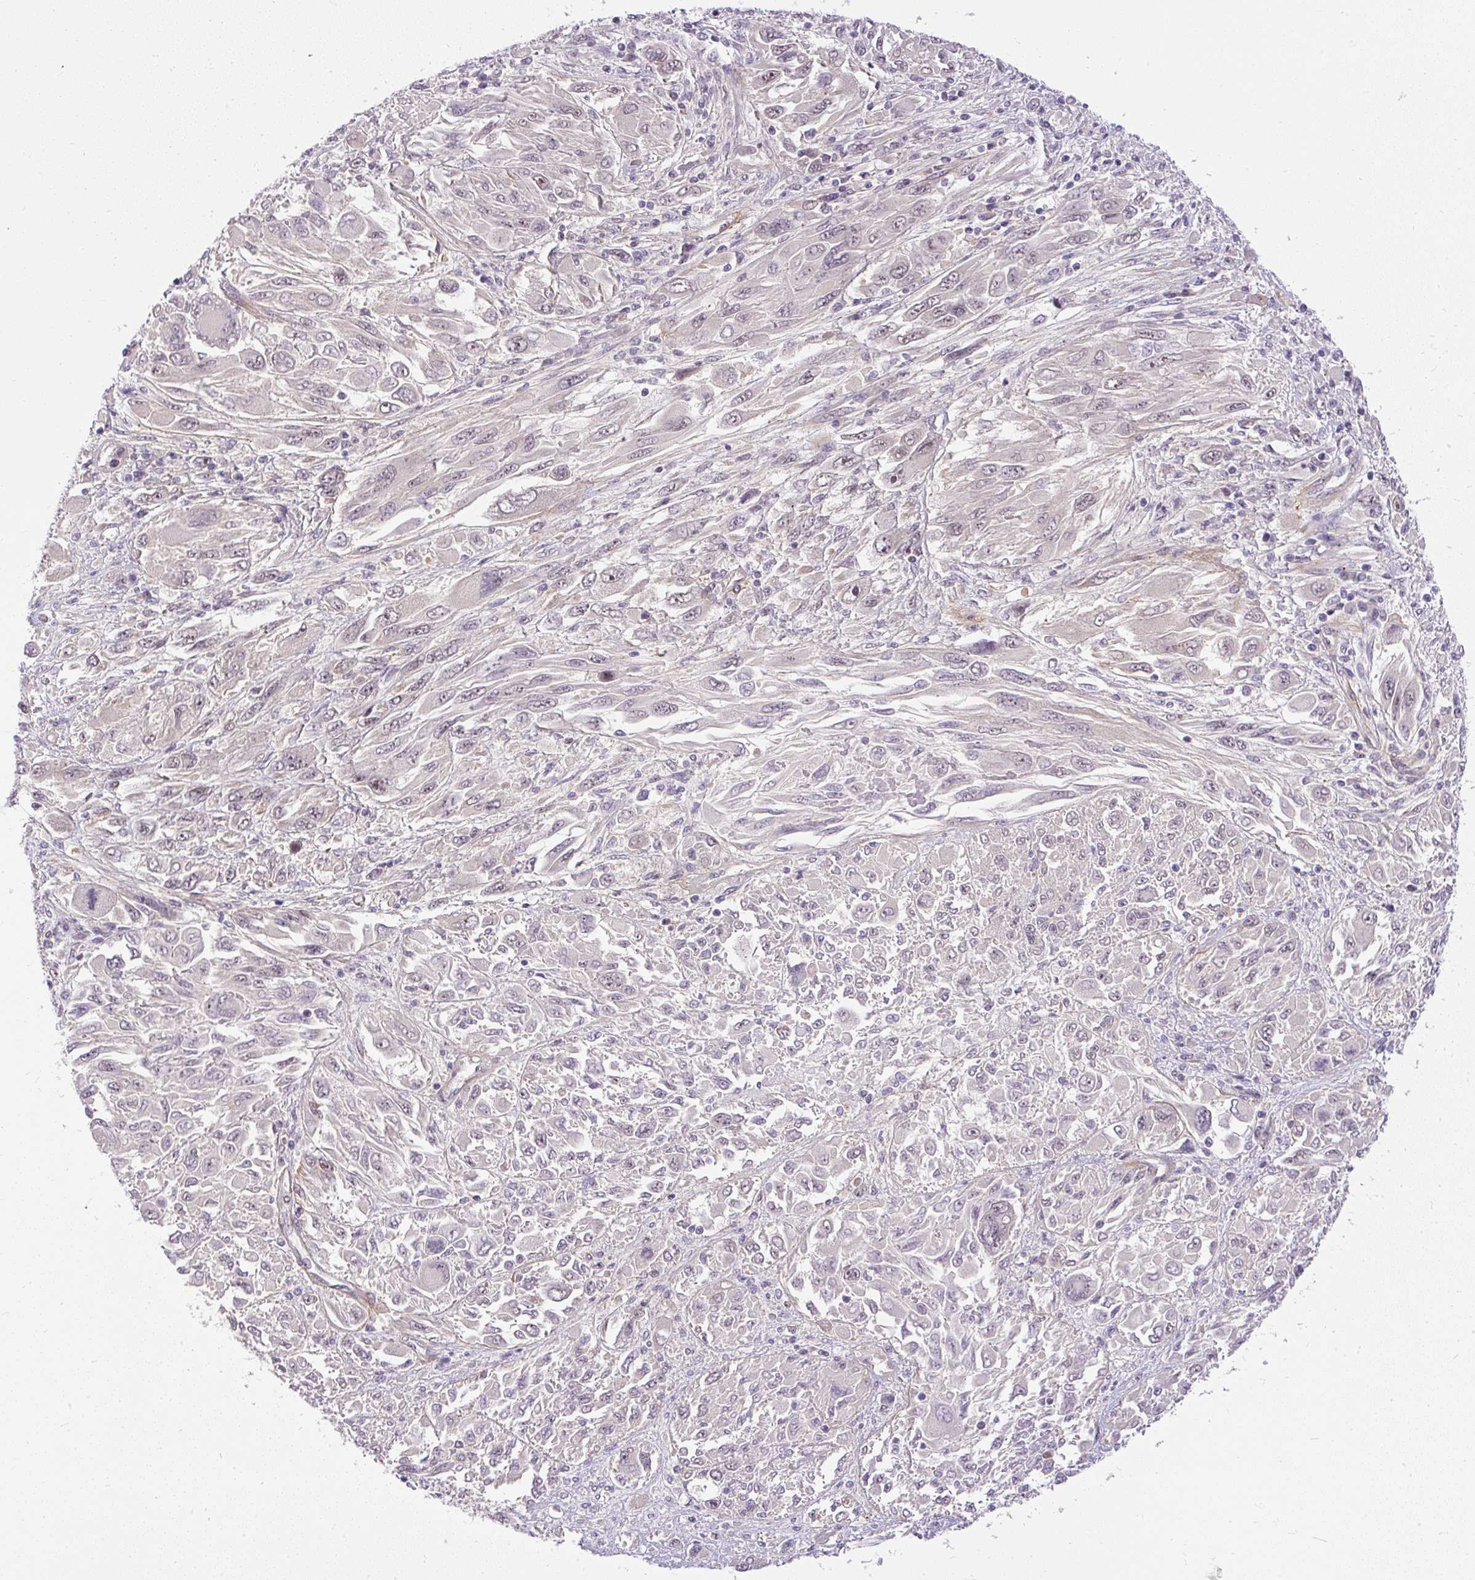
{"staining": {"intensity": "weak", "quantity": "<25%", "location": "nuclear"}, "tissue": "melanoma", "cell_type": "Tumor cells", "image_type": "cancer", "snomed": [{"axis": "morphology", "description": "Malignant melanoma, NOS"}, {"axis": "topography", "description": "Skin"}], "caption": "Immunohistochemistry photomicrograph of neoplastic tissue: melanoma stained with DAB (3,3'-diaminobenzidine) shows no significant protein staining in tumor cells.", "gene": "FAM117B", "patient": {"sex": "female", "age": 91}}